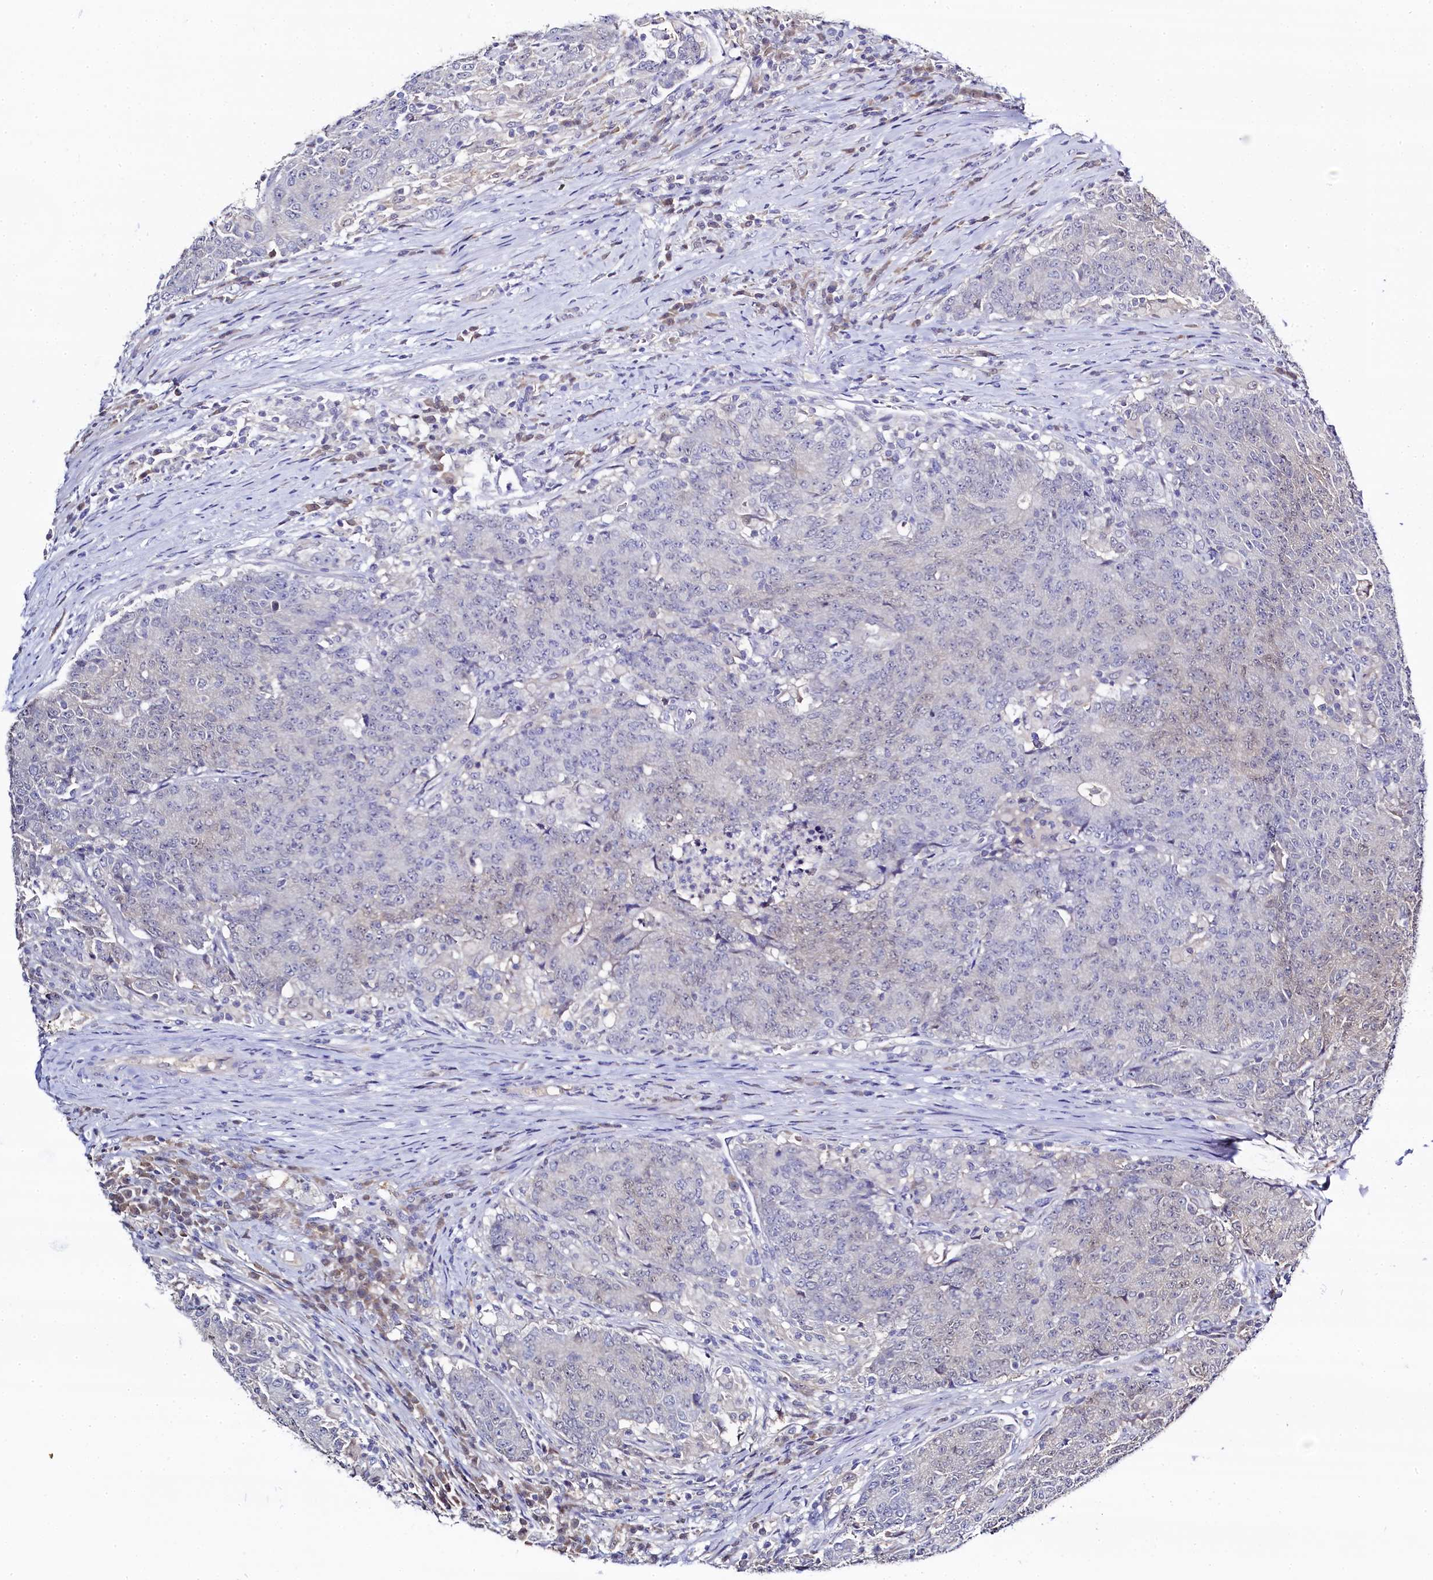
{"staining": {"intensity": "negative", "quantity": "none", "location": "none"}, "tissue": "colorectal cancer", "cell_type": "Tumor cells", "image_type": "cancer", "snomed": [{"axis": "morphology", "description": "Adenocarcinoma, NOS"}, {"axis": "topography", "description": "Colon"}], "caption": "Immunohistochemistry (IHC) image of neoplastic tissue: colorectal cancer (adenocarcinoma) stained with DAB shows no significant protein expression in tumor cells.", "gene": "C11orf54", "patient": {"sex": "female", "age": 75}}